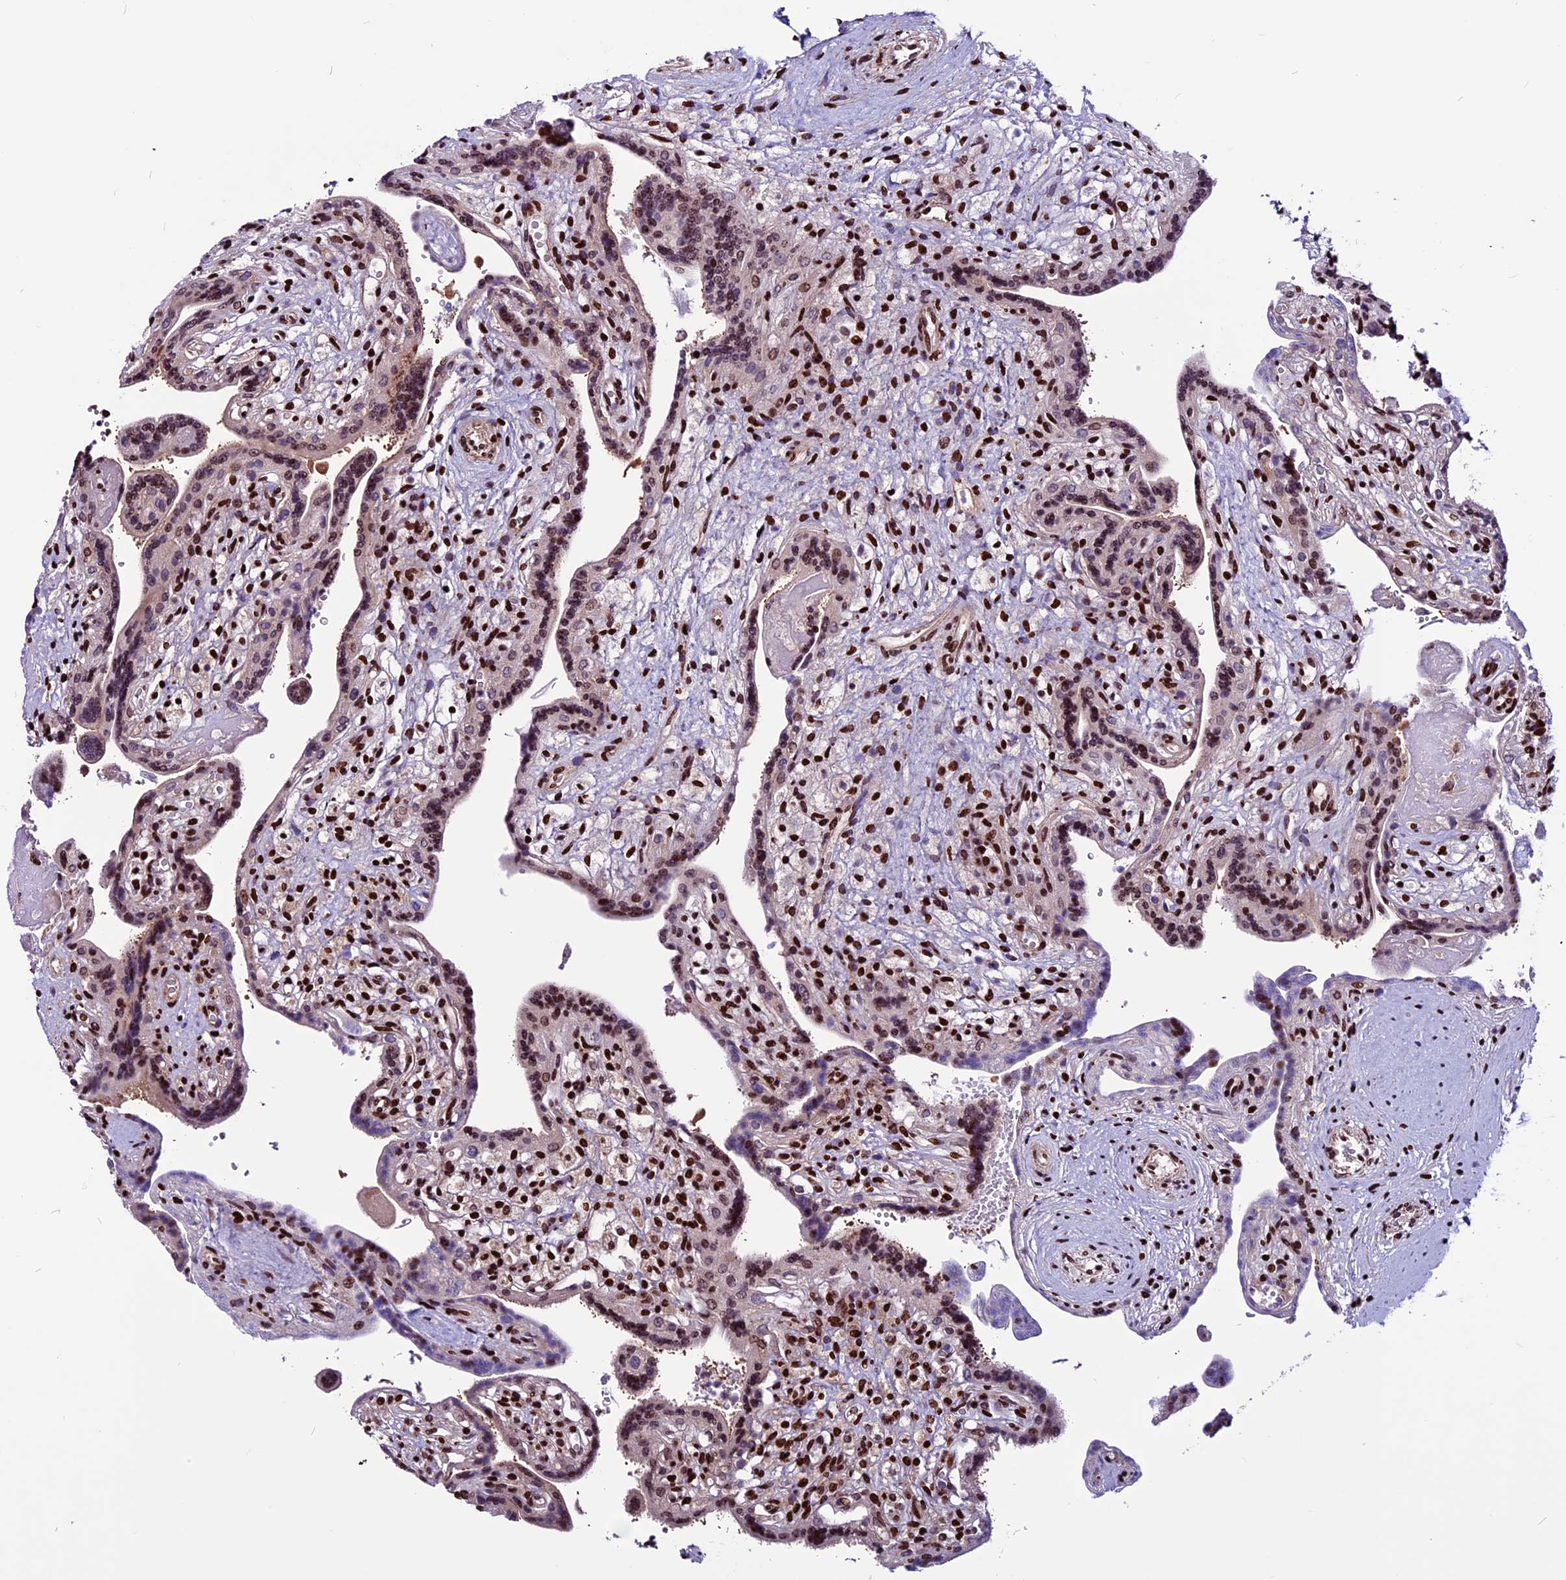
{"staining": {"intensity": "strong", "quantity": "25%-75%", "location": "nuclear"}, "tissue": "placenta", "cell_type": "Trophoblastic cells", "image_type": "normal", "snomed": [{"axis": "morphology", "description": "Normal tissue, NOS"}, {"axis": "topography", "description": "Placenta"}], "caption": "A brown stain labels strong nuclear positivity of a protein in trophoblastic cells of normal human placenta. The protein of interest is stained brown, and the nuclei are stained in blue (DAB (3,3'-diaminobenzidine) IHC with brightfield microscopy, high magnification).", "gene": "RINL", "patient": {"sex": "female", "age": 37}}